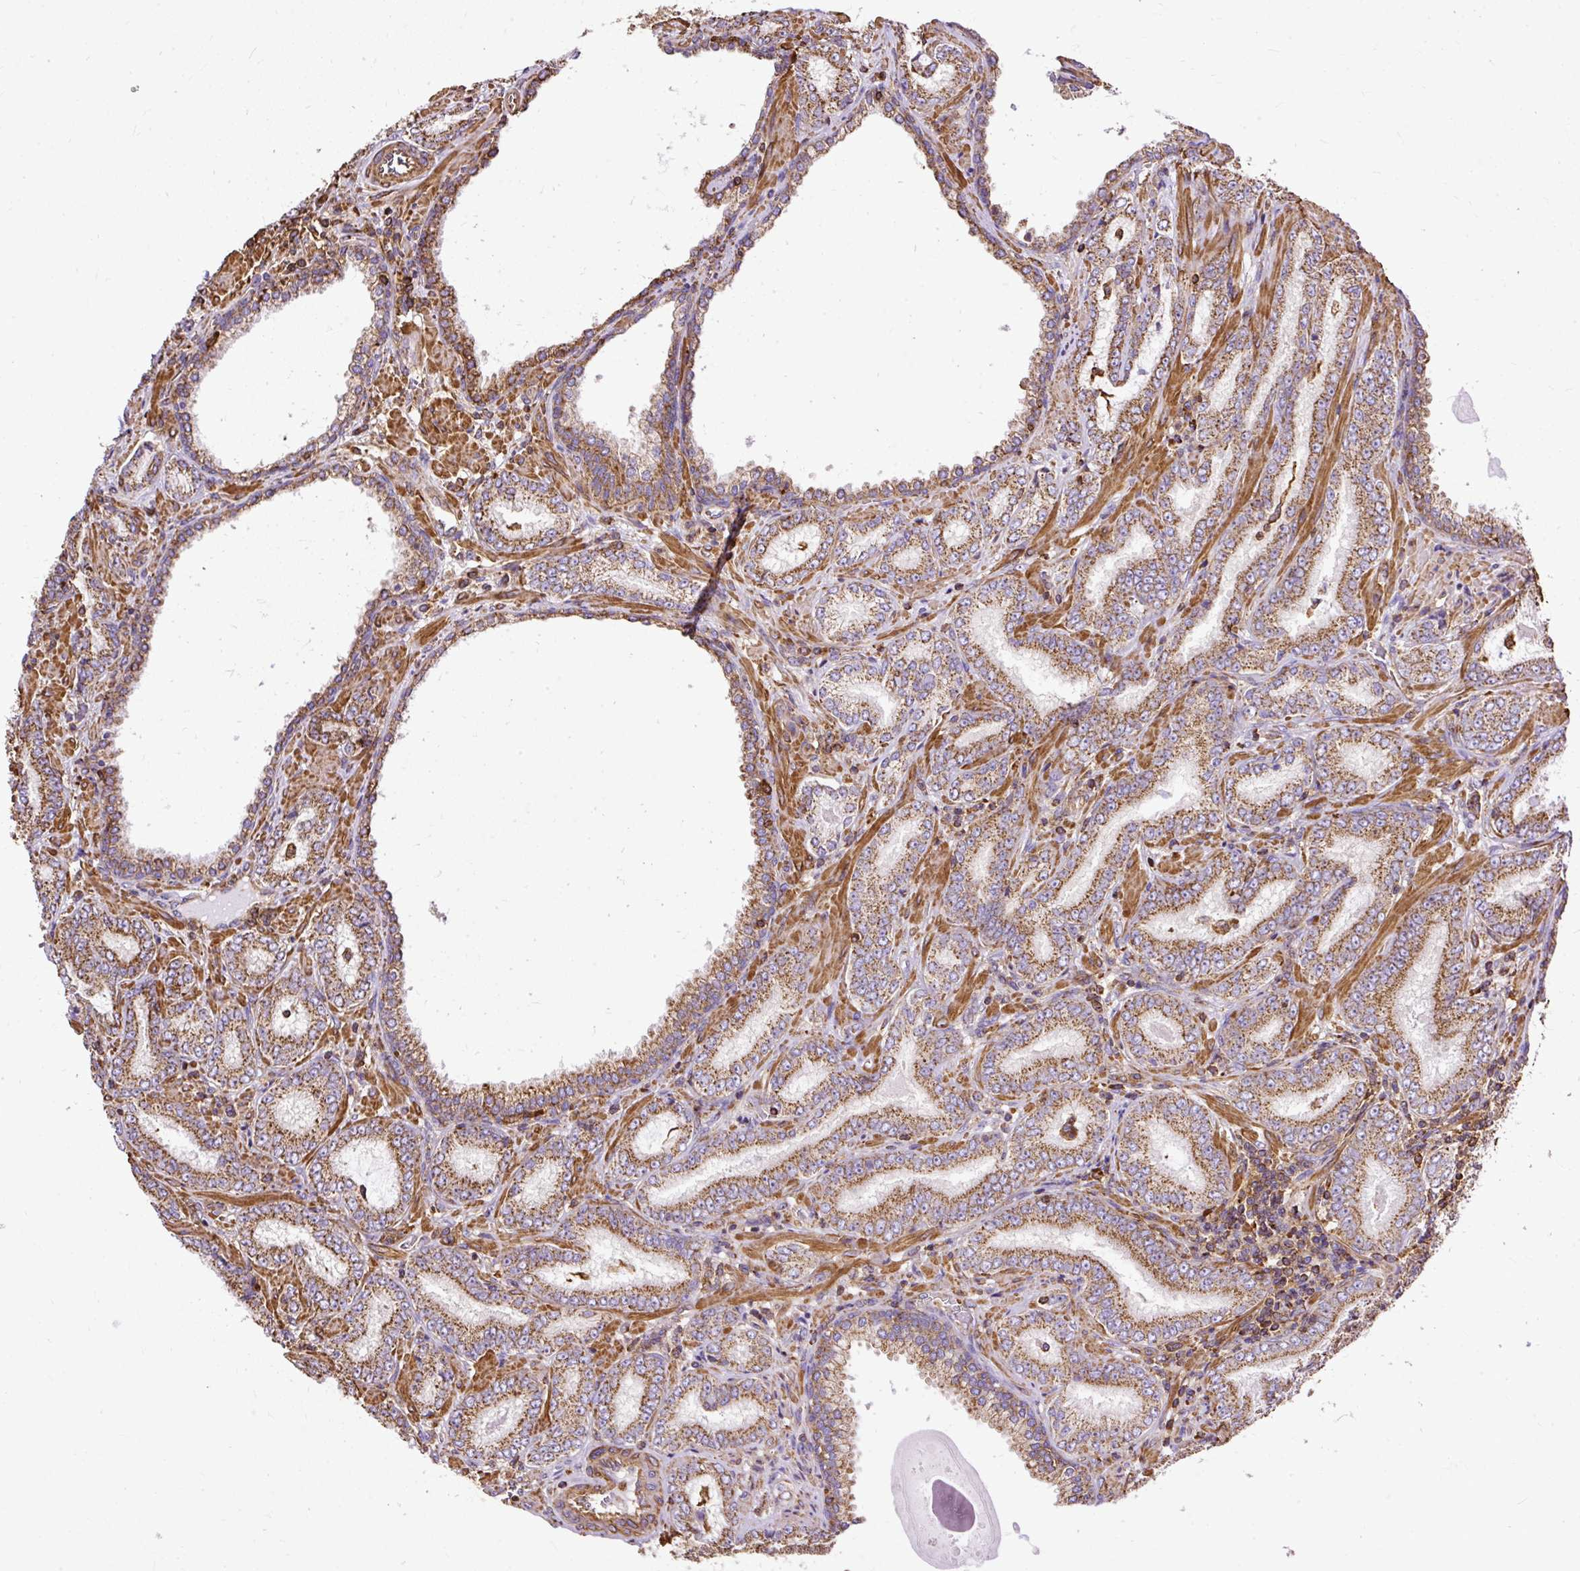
{"staining": {"intensity": "moderate", "quantity": ">75%", "location": "cytoplasmic/membranous"}, "tissue": "prostate cancer", "cell_type": "Tumor cells", "image_type": "cancer", "snomed": [{"axis": "morphology", "description": "Adenocarcinoma, High grade"}, {"axis": "topography", "description": "Prostate"}], "caption": "Immunohistochemical staining of prostate adenocarcinoma (high-grade) shows medium levels of moderate cytoplasmic/membranous expression in approximately >75% of tumor cells.", "gene": "KLHL11", "patient": {"sex": "male", "age": 72}}